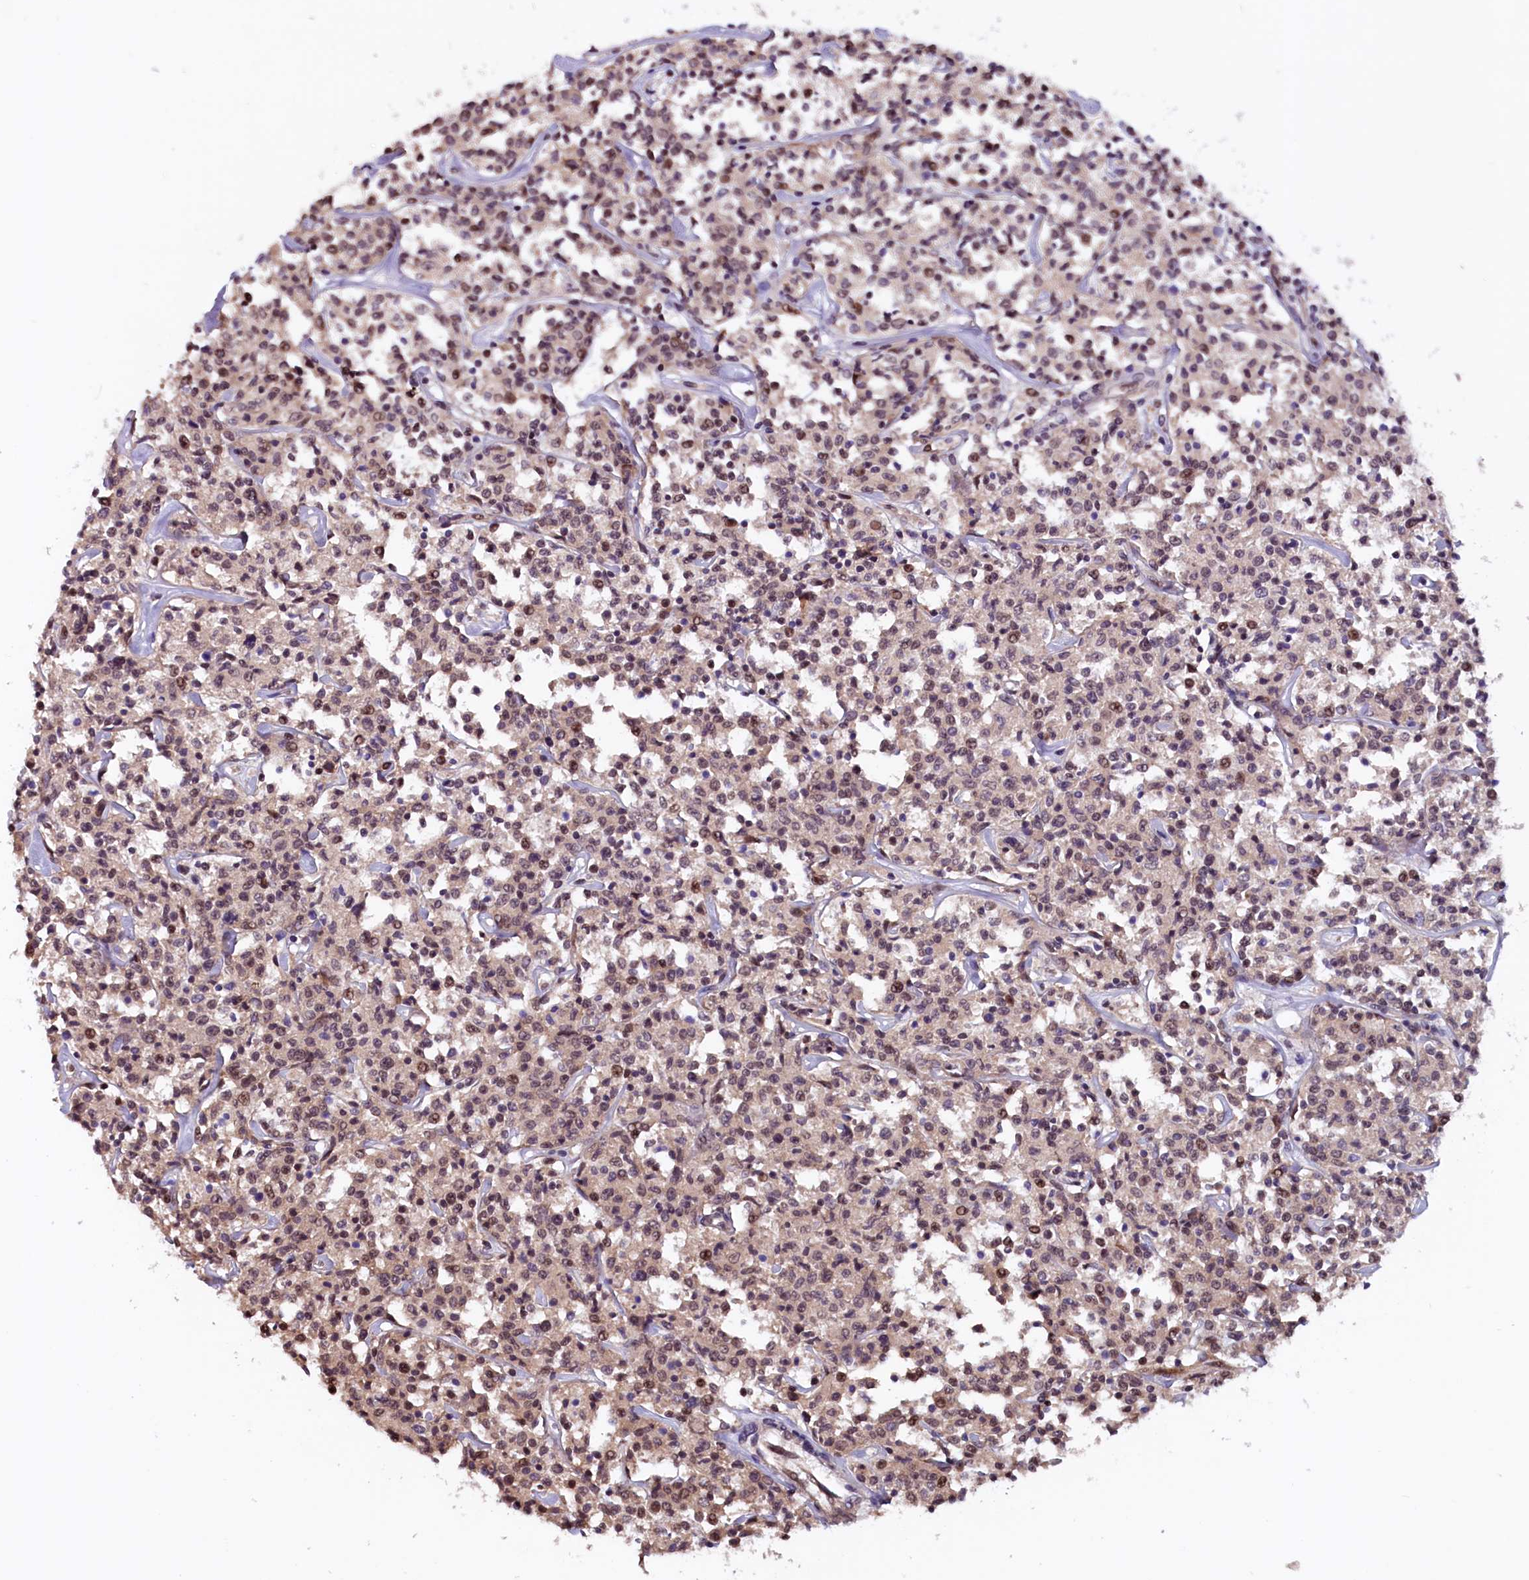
{"staining": {"intensity": "moderate", "quantity": ">75%", "location": "nuclear"}, "tissue": "lymphoma", "cell_type": "Tumor cells", "image_type": "cancer", "snomed": [{"axis": "morphology", "description": "Malignant lymphoma, non-Hodgkin's type, Low grade"}, {"axis": "topography", "description": "Small intestine"}], "caption": "An immunohistochemistry photomicrograph of tumor tissue is shown. Protein staining in brown highlights moderate nuclear positivity in low-grade malignant lymphoma, non-Hodgkin's type within tumor cells.", "gene": "RNMT", "patient": {"sex": "female", "age": 59}}